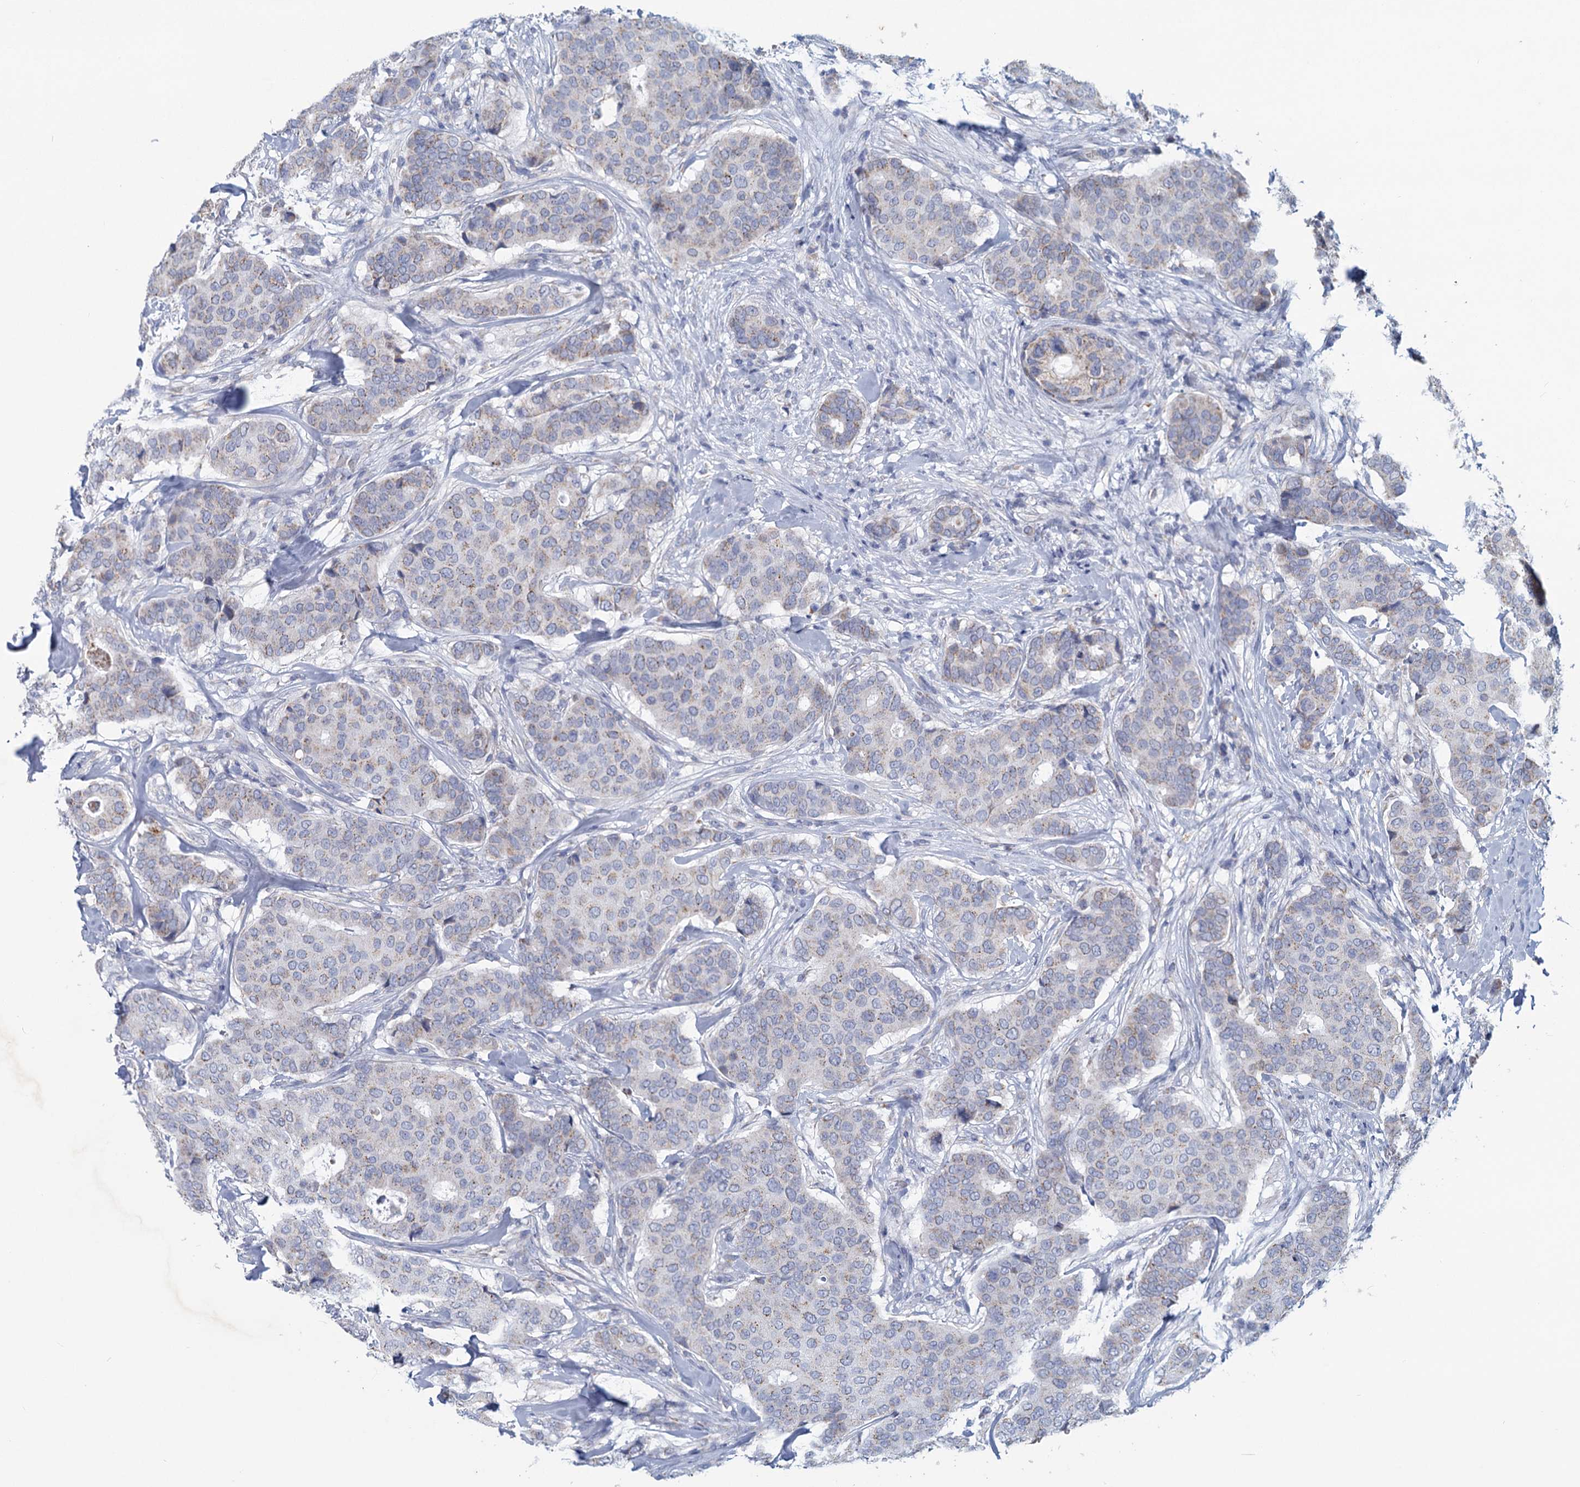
{"staining": {"intensity": "weak", "quantity": "<25%", "location": "cytoplasmic/membranous"}, "tissue": "breast cancer", "cell_type": "Tumor cells", "image_type": "cancer", "snomed": [{"axis": "morphology", "description": "Duct carcinoma"}, {"axis": "topography", "description": "Breast"}], "caption": "Immunohistochemistry (IHC) of breast cancer displays no expression in tumor cells.", "gene": "NDUFC2", "patient": {"sex": "female", "age": 75}}